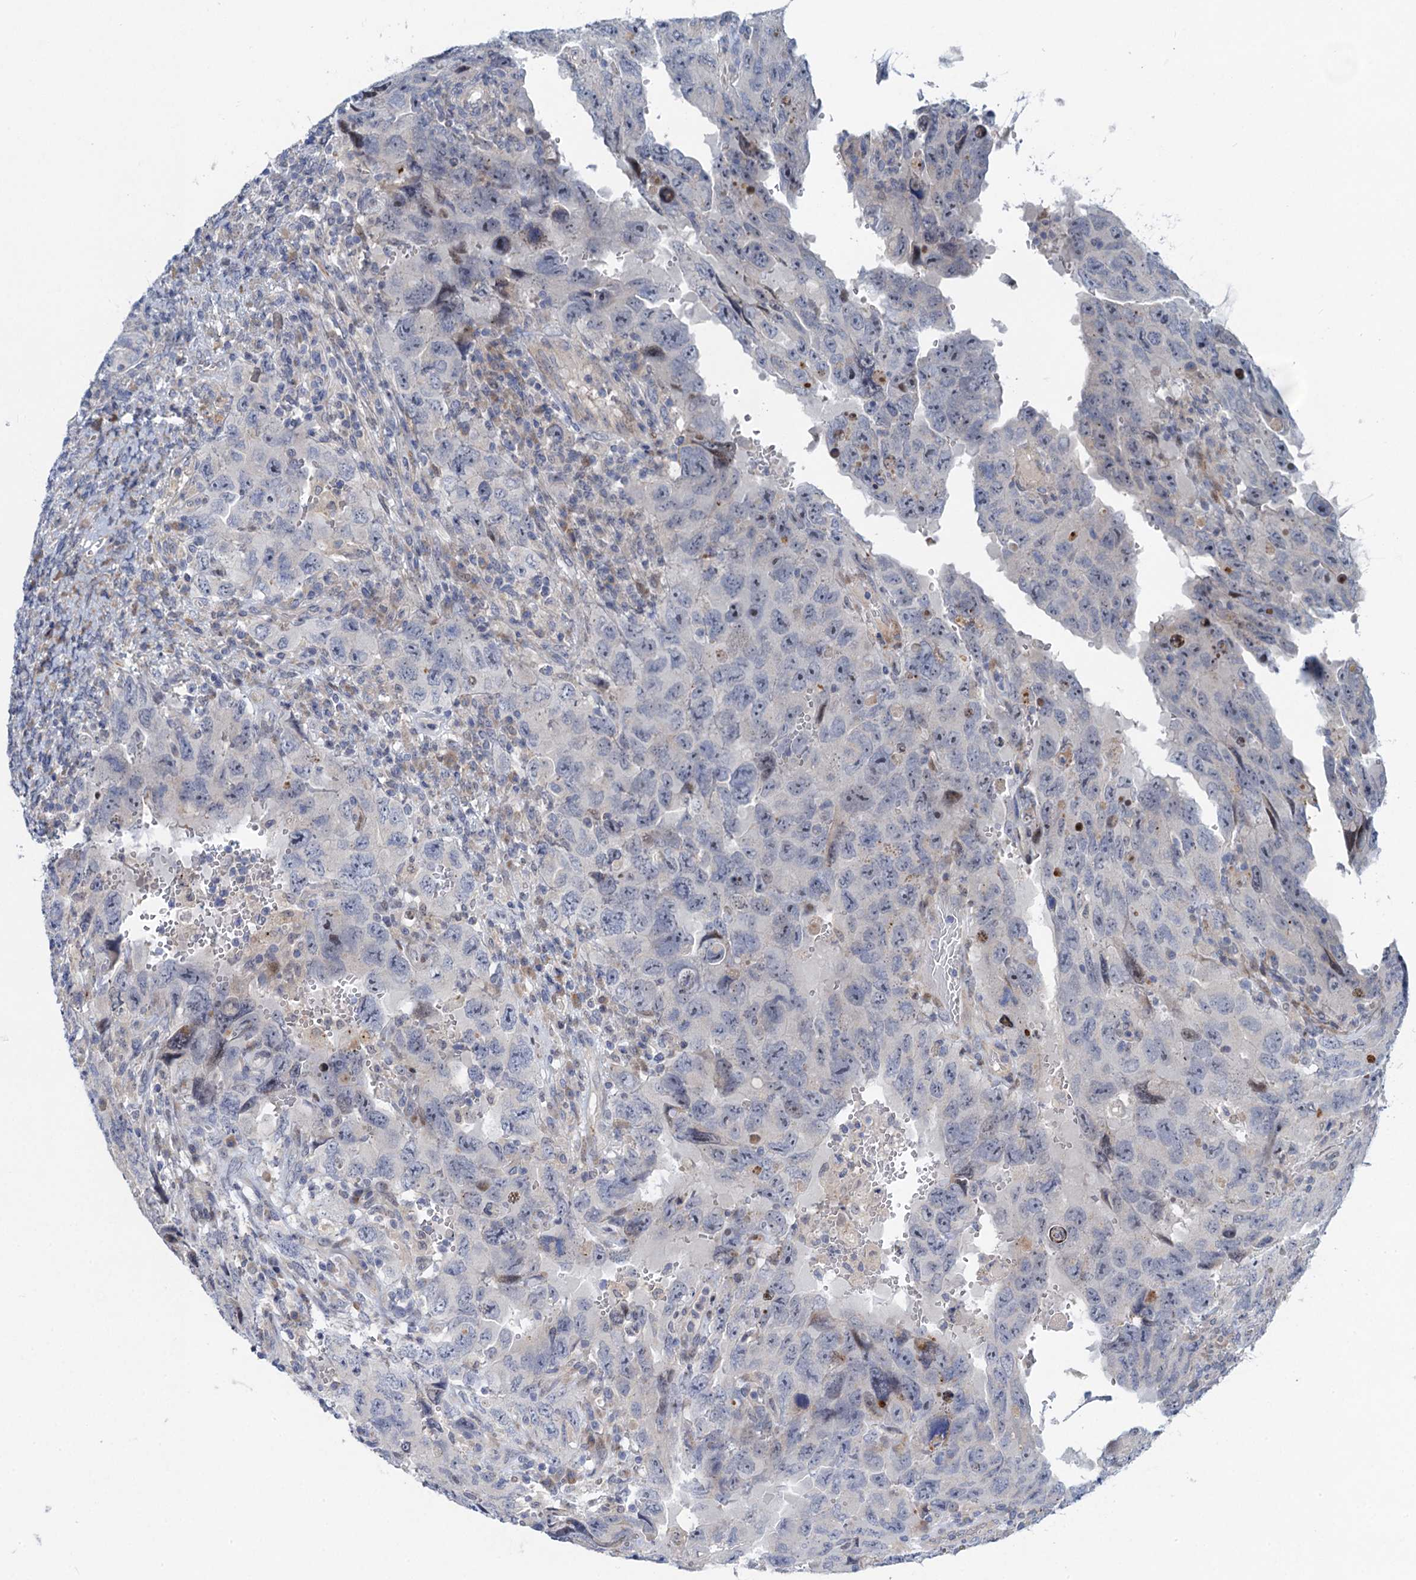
{"staining": {"intensity": "negative", "quantity": "none", "location": "none"}, "tissue": "testis cancer", "cell_type": "Tumor cells", "image_type": "cancer", "snomed": [{"axis": "morphology", "description": "Carcinoma, Embryonal, NOS"}, {"axis": "topography", "description": "Testis"}], "caption": "The photomicrograph reveals no staining of tumor cells in embryonal carcinoma (testis).", "gene": "QPCTL", "patient": {"sex": "male", "age": 26}}